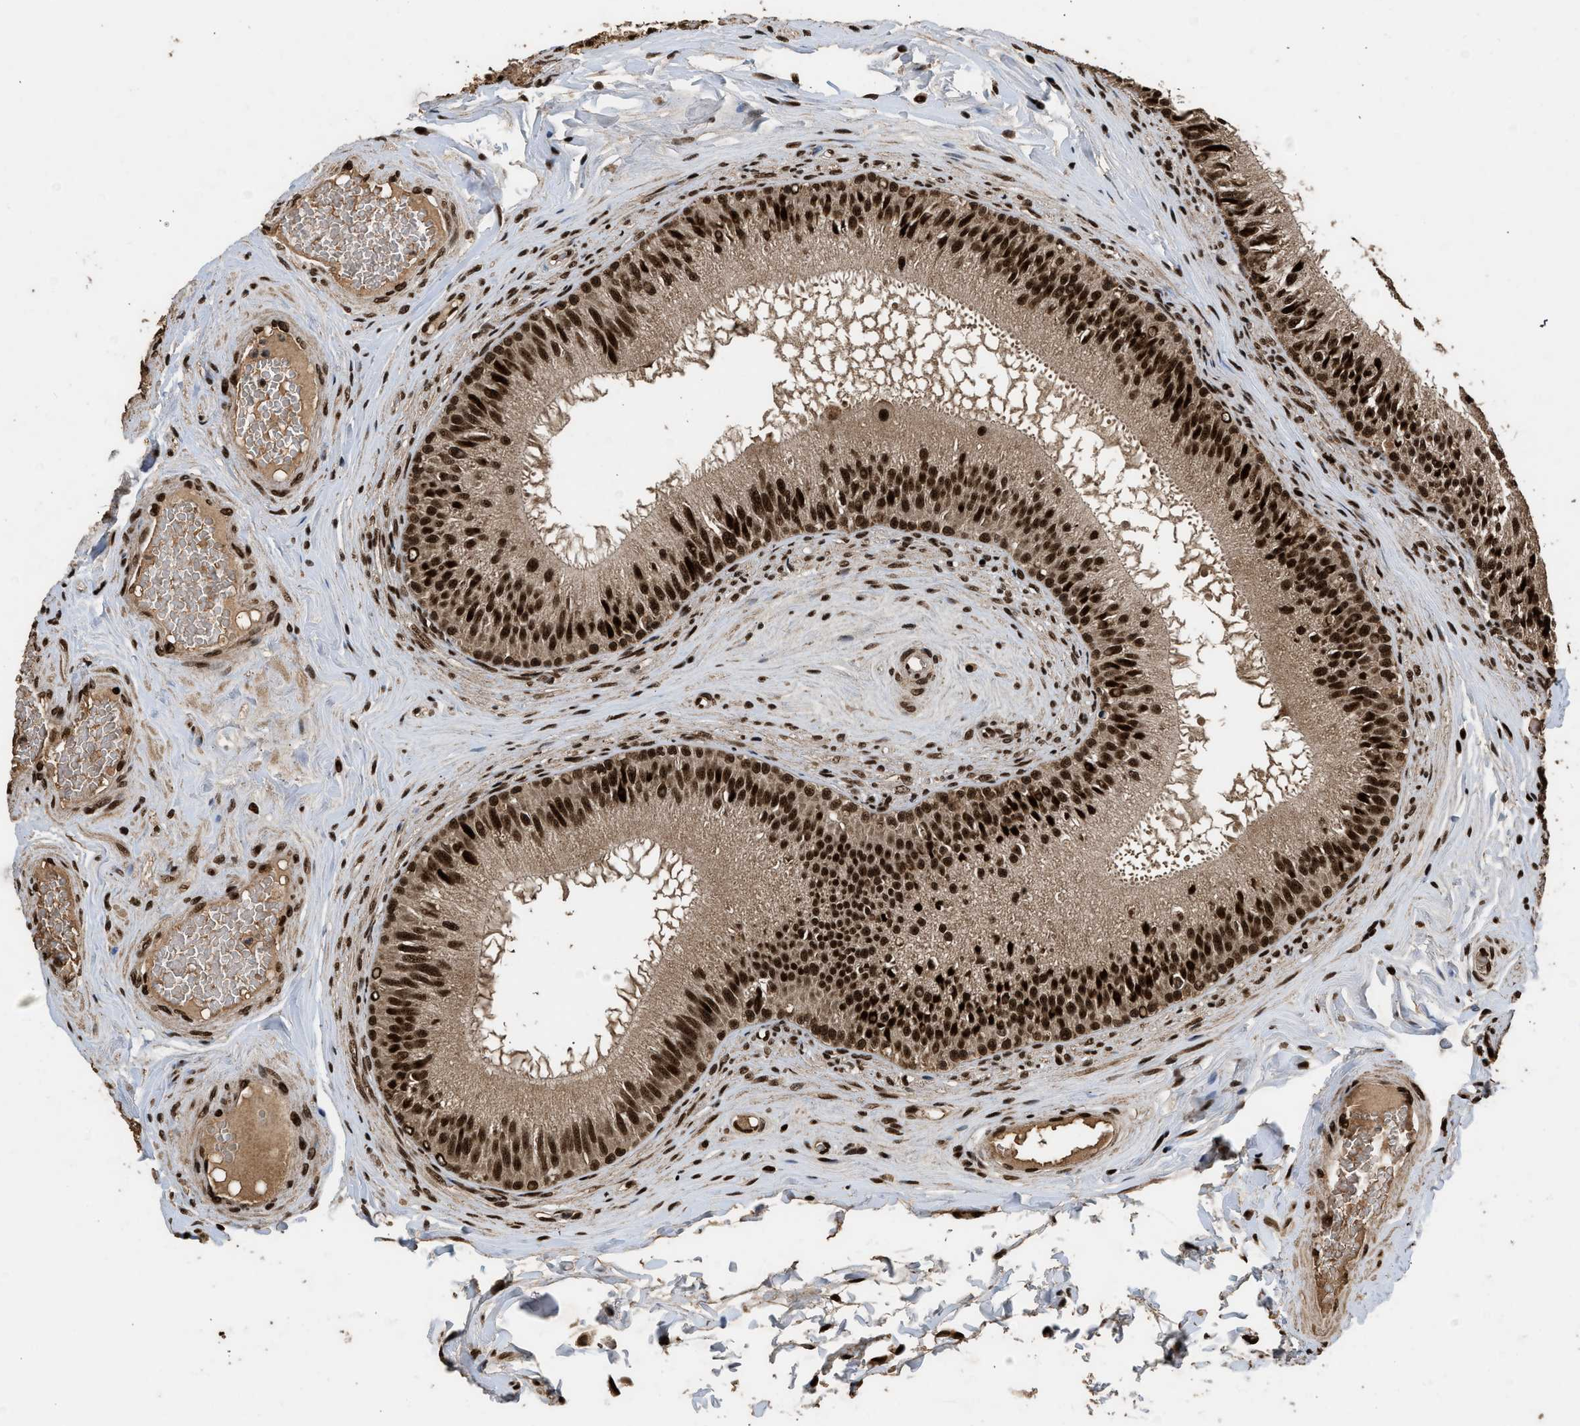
{"staining": {"intensity": "strong", "quantity": ">75%", "location": "nuclear"}, "tissue": "epididymis", "cell_type": "Glandular cells", "image_type": "normal", "snomed": [{"axis": "morphology", "description": "Normal tissue, NOS"}, {"axis": "topography", "description": "Testis"}, {"axis": "topography", "description": "Epididymis"}], "caption": "DAB immunohistochemical staining of benign human epididymis demonstrates strong nuclear protein positivity in approximately >75% of glandular cells. The protein is stained brown, and the nuclei are stained in blue (DAB (3,3'-diaminobenzidine) IHC with brightfield microscopy, high magnification).", "gene": "PPP4R3B", "patient": {"sex": "male", "age": 36}}